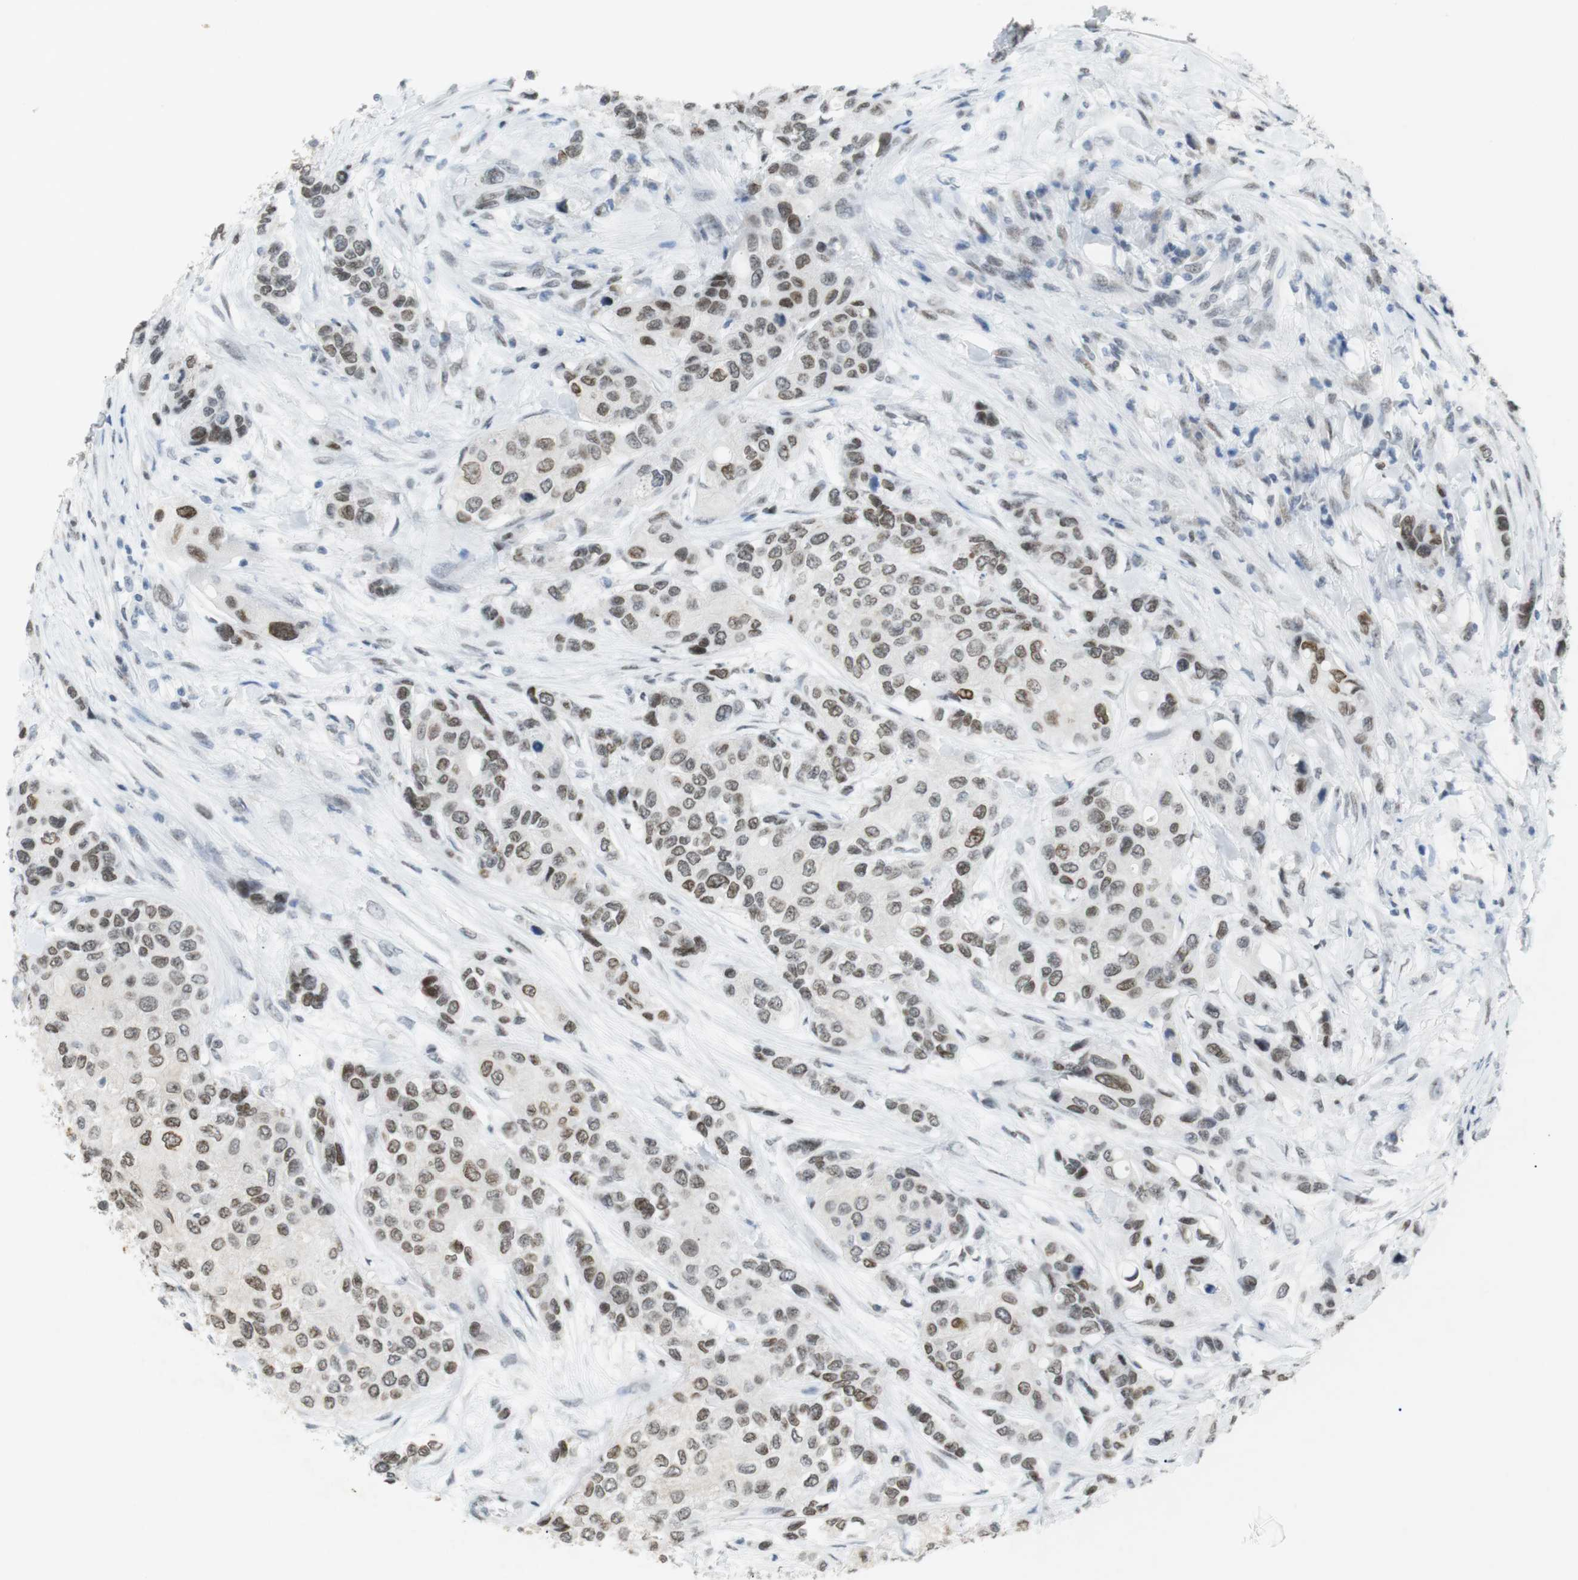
{"staining": {"intensity": "moderate", "quantity": ">75%", "location": "nuclear"}, "tissue": "urothelial cancer", "cell_type": "Tumor cells", "image_type": "cancer", "snomed": [{"axis": "morphology", "description": "Urothelial carcinoma, High grade"}, {"axis": "topography", "description": "Urinary bladder"}], "caption": "Protein staining demonstrates moderate nuclear staining in about >75% of tumor cells in urothelial carcinoma (high-grade).", "gene": "BMI1", "patient": {"sex": "female", "age": 56}}